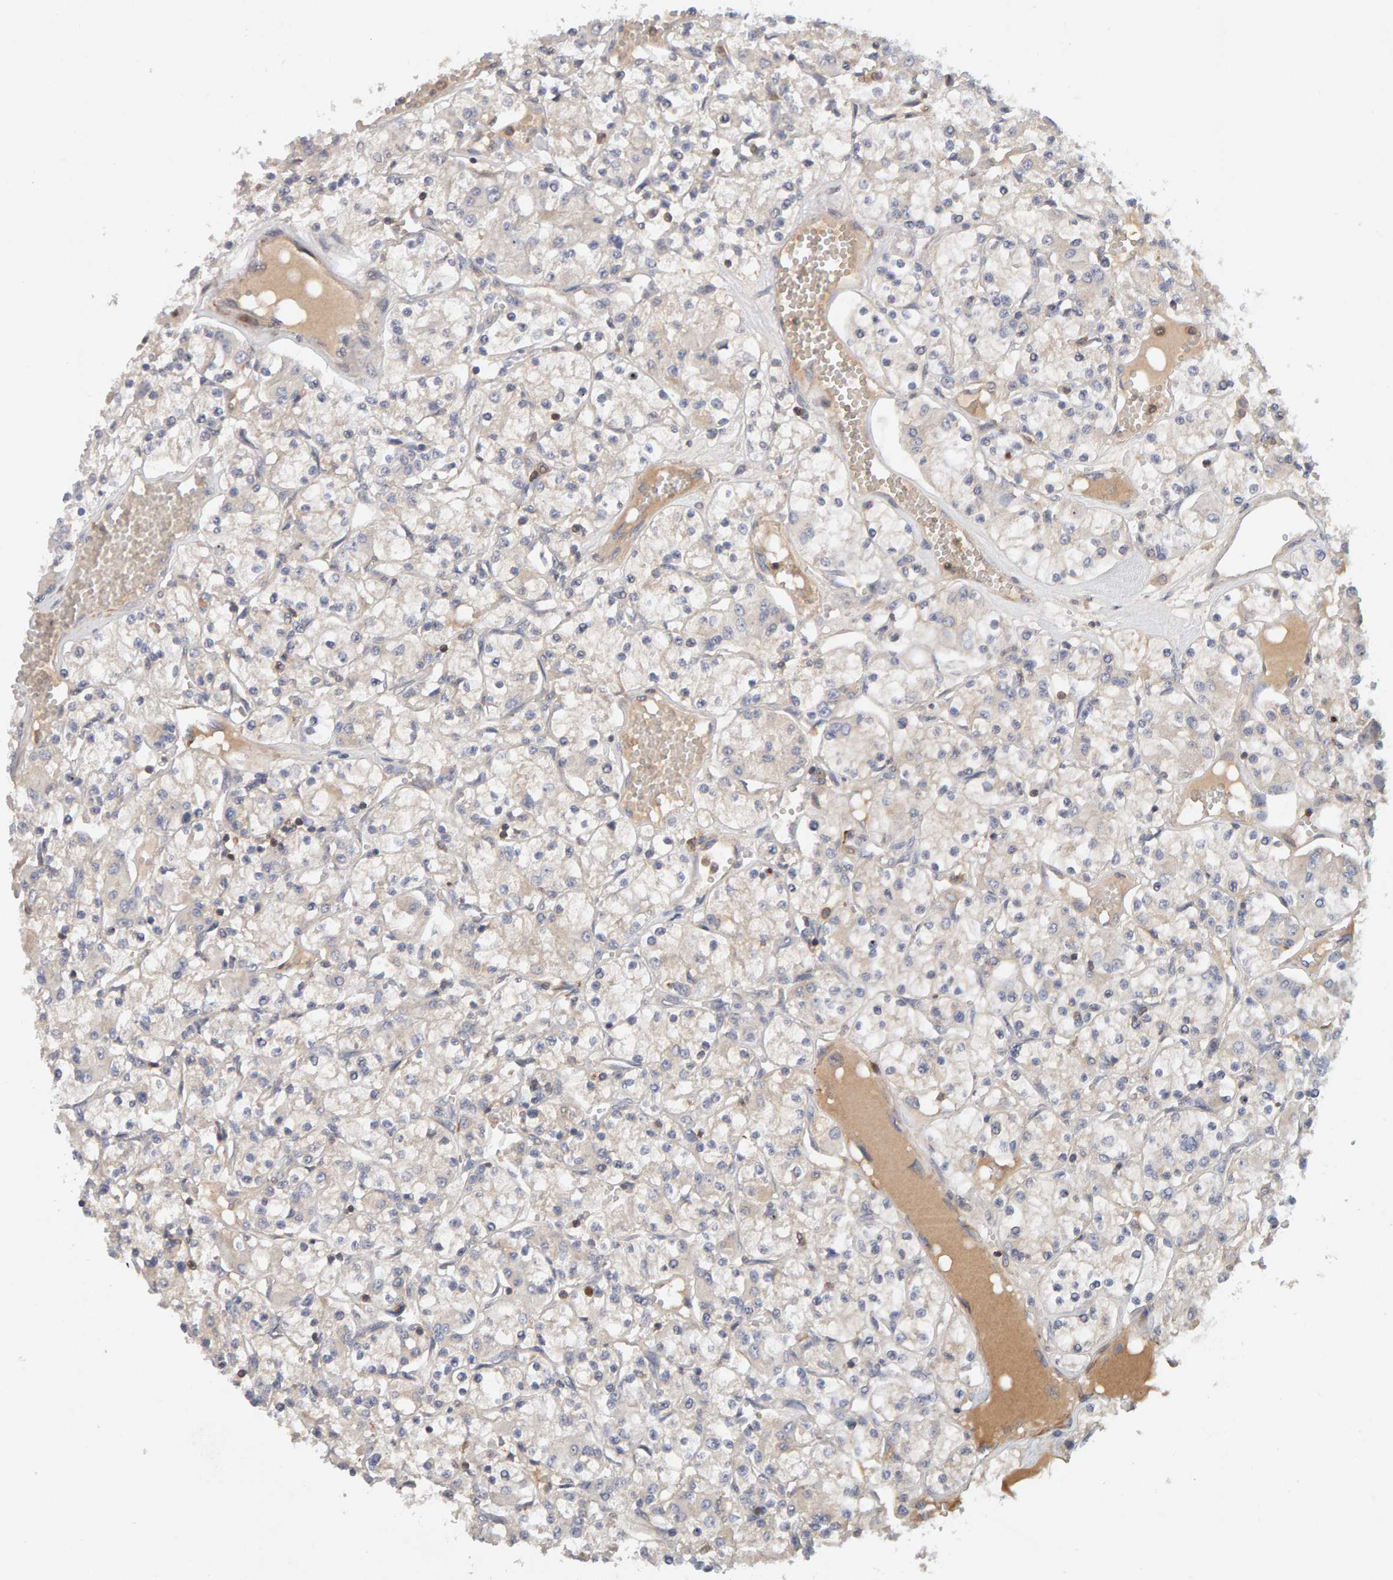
{"staining": {"intensity": "negative", "quantity": "none", "location": "none"}, "tissue": "renal cancer", "cell_type": "Tumor cells", "image_type": "cancer", "snomed": [{"axis": "morphology", "description": "Adenocarcinoma, NOS"}, {"axis": "topography", "description": "Kidney"}], "caption": "This is an IHC image of renal adenocarcinoma. There is no staining in tumor cells.", "gene": "NUDCD1", "patient": {"sex": "female", "age": 59}}